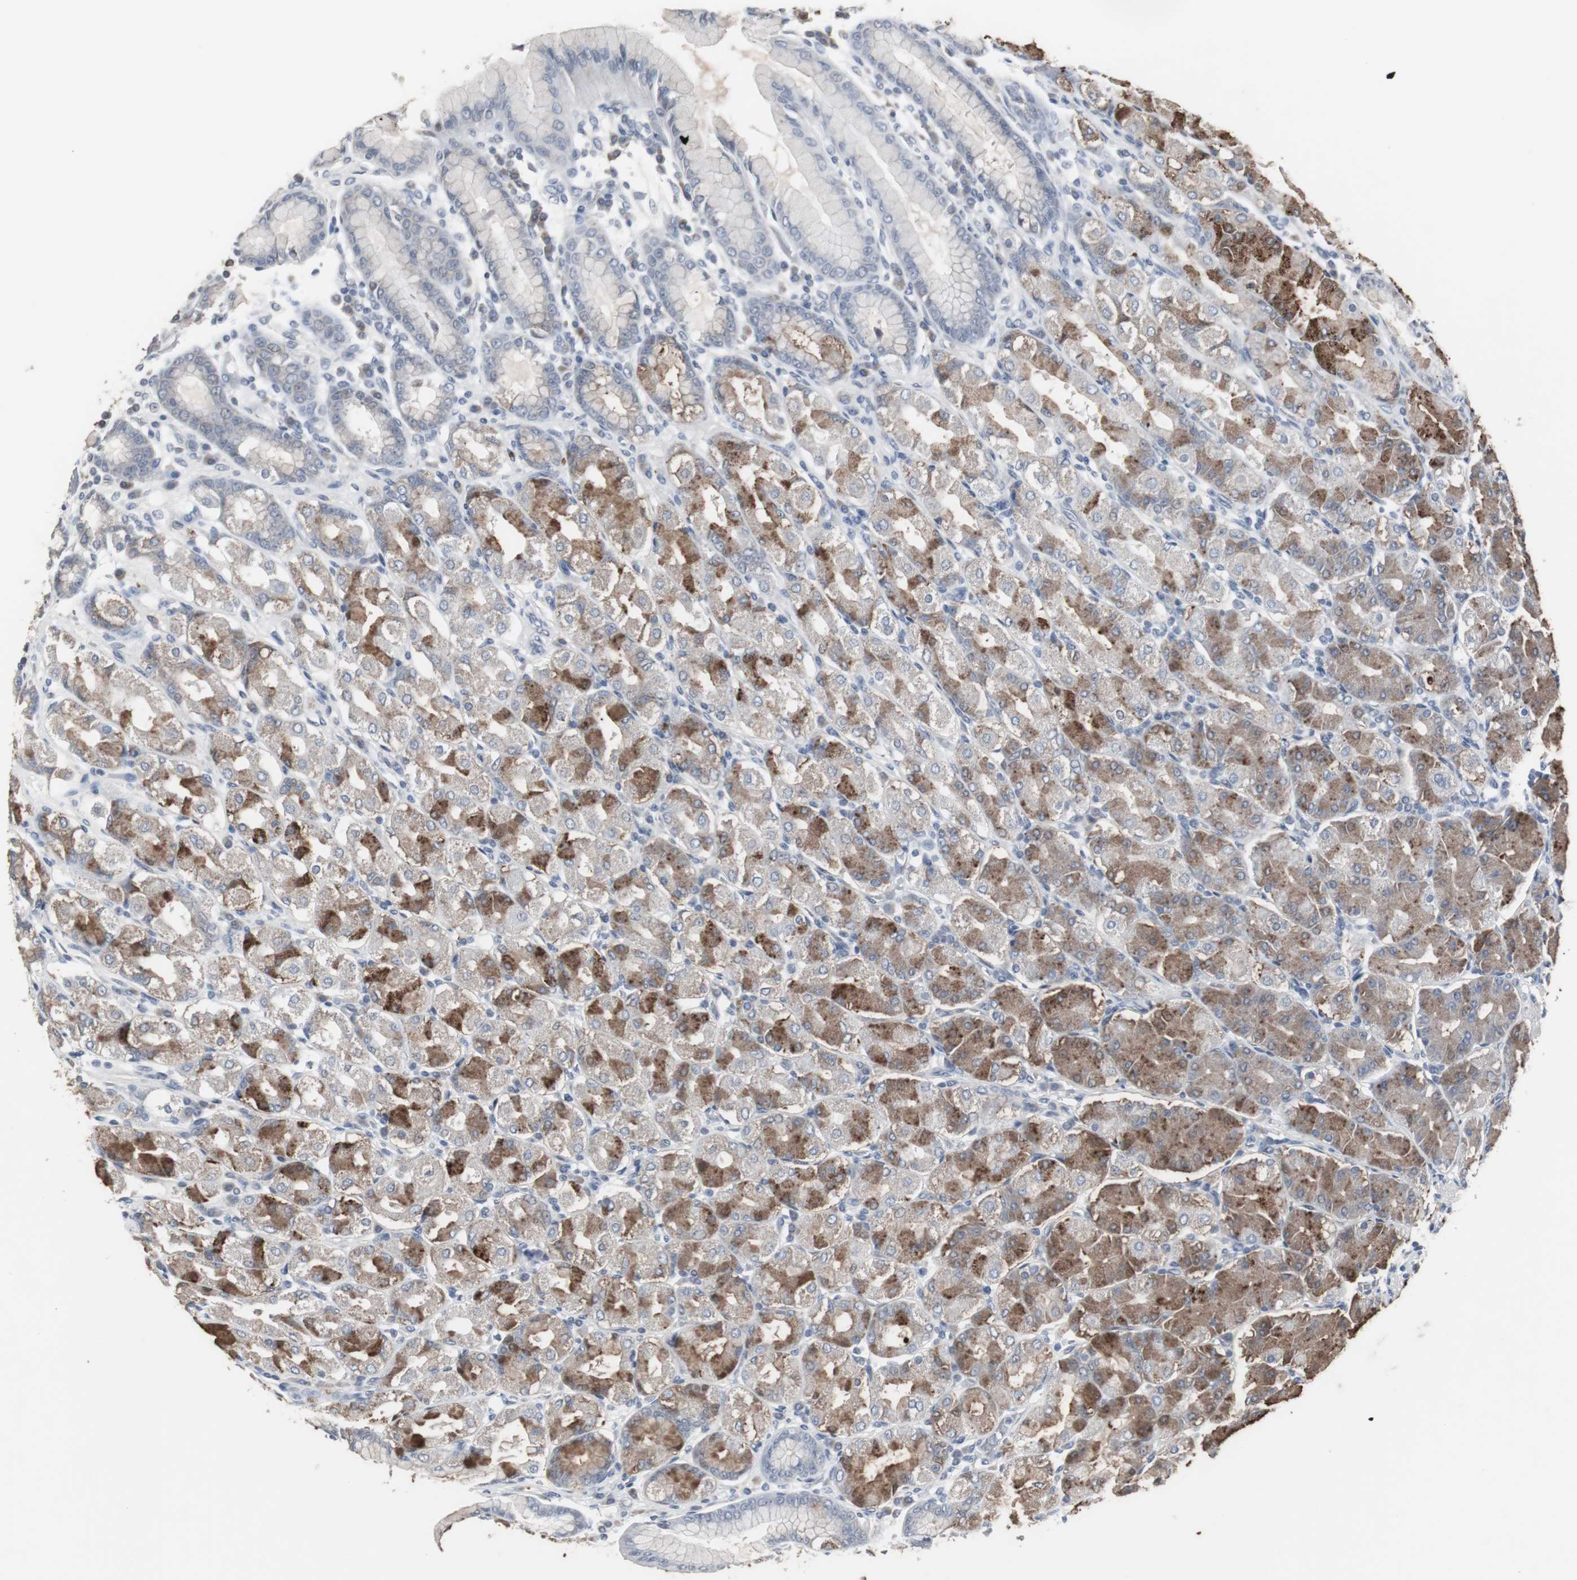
{"staining": {"intensity": "moderate", "quantity": "25%-75%", "location": "cytoplasmic/membranous"}, "tissue": "stomach", "cell_type": "Glandular cells", "image_type": "normal", "snomed": [{"axis": "morphology", "description": "Normal tissue, NOS"}, {"axis": "topography", "description": "Stomach, upper"}], "caption": "Glandular cells exhibit moderate cytoplasmic/membranous expression in approximately 25%-75% of cells in normal stomach.", "gene": "ACAA1", "patient": {"sex": "male", "age": 68}}